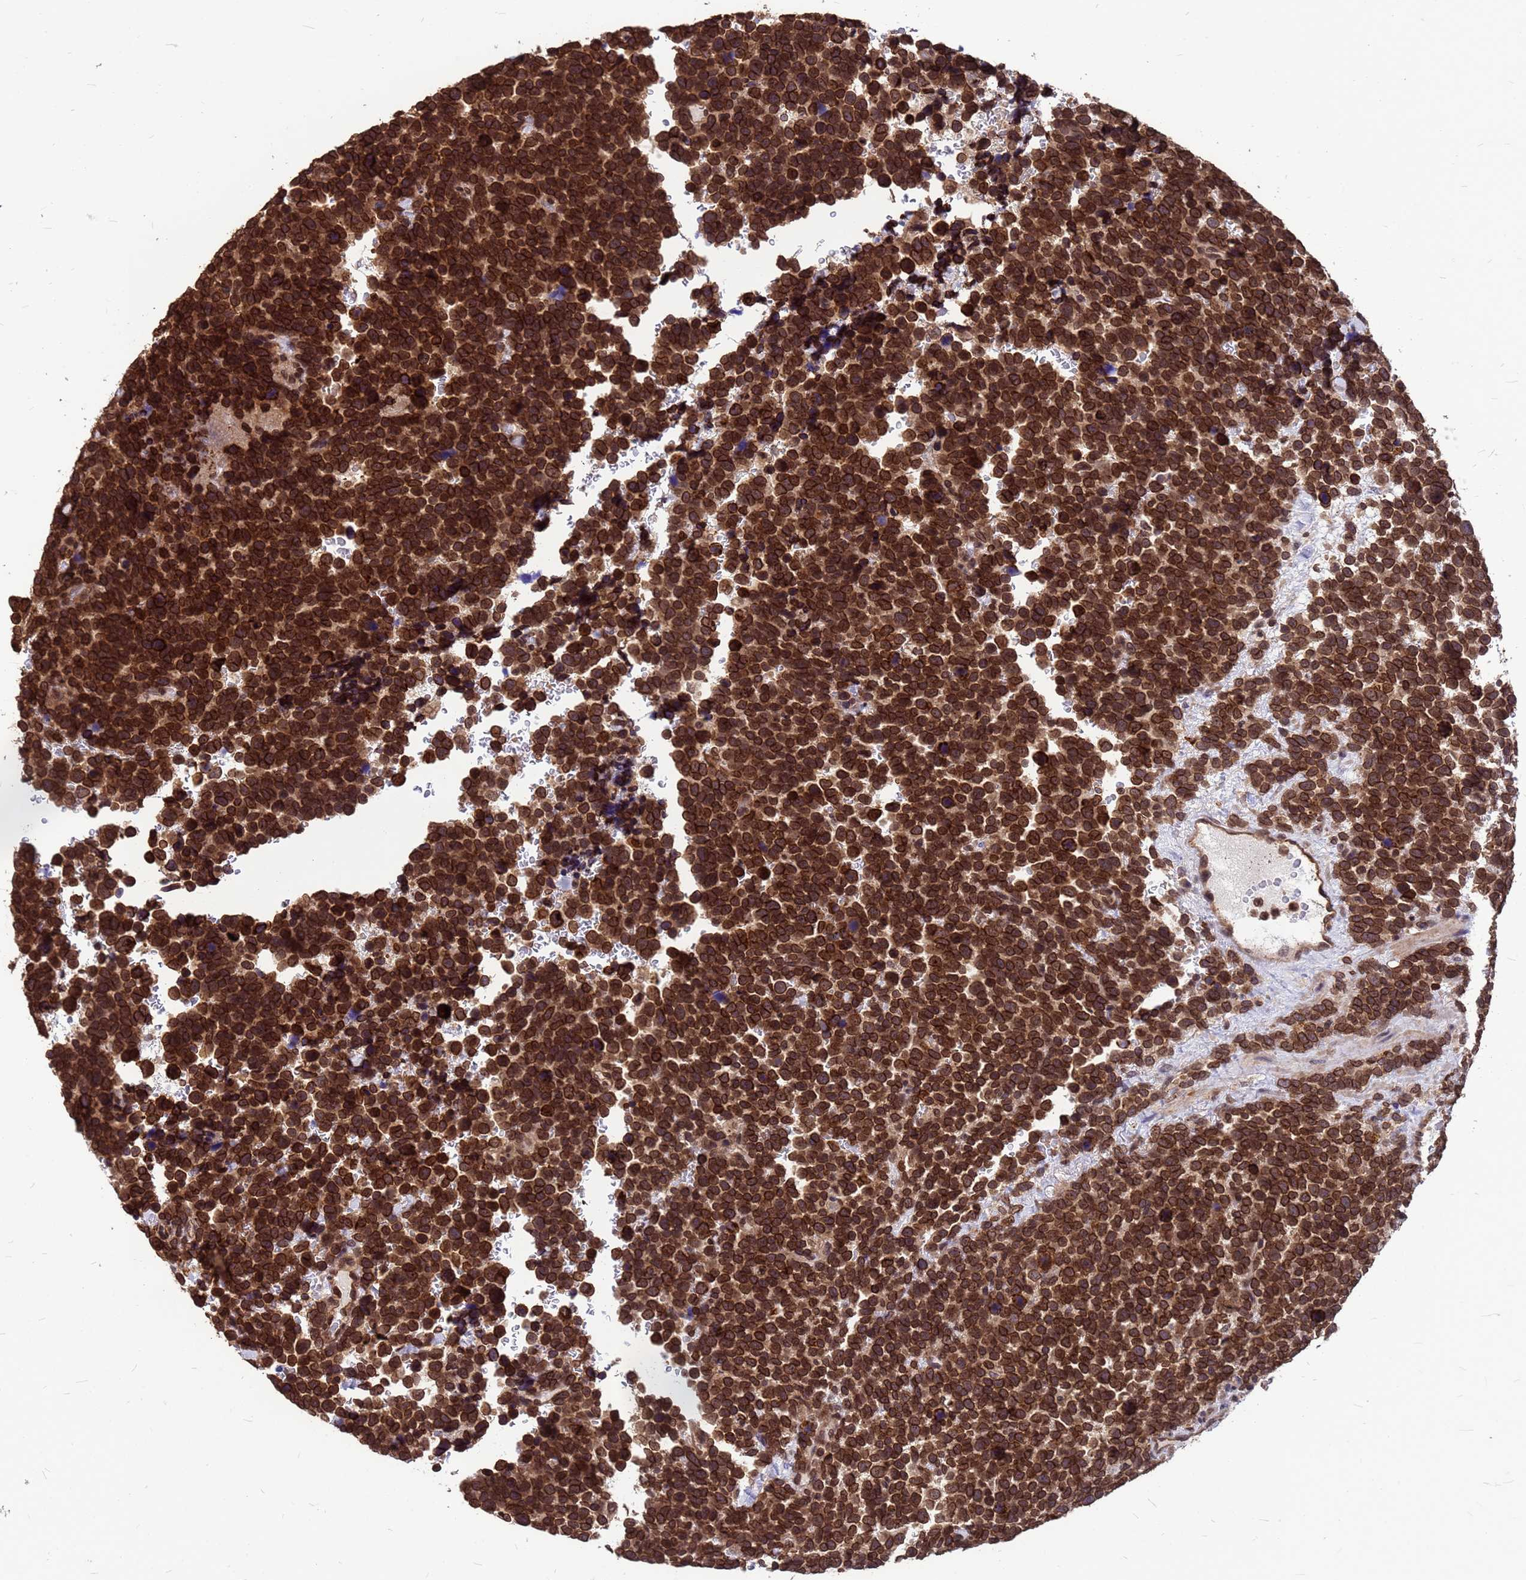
{"staining": {"intensity": "strong", "quantity": ">75%", "location": "cytoplasmic/membranous,nuclear"}, "tissue": "urothelial cancer", "cell_type": "Tumor cells", "image_type": "cancer", "snomed": [{"axis": "morphology", "description": "Urothelial carcinoma, High grade"}, {"axis": "topography", "description": "Urinary bladder"}], "caption": "Human high-grade urothelial carcinoma stained with a brown dye shows strong cytoplasmic/membranous and nuclear positive positivity in approximately >75% of tumor cells.", "gene": "C1orf35", "patient": {"sex": "female", "age": 82}}